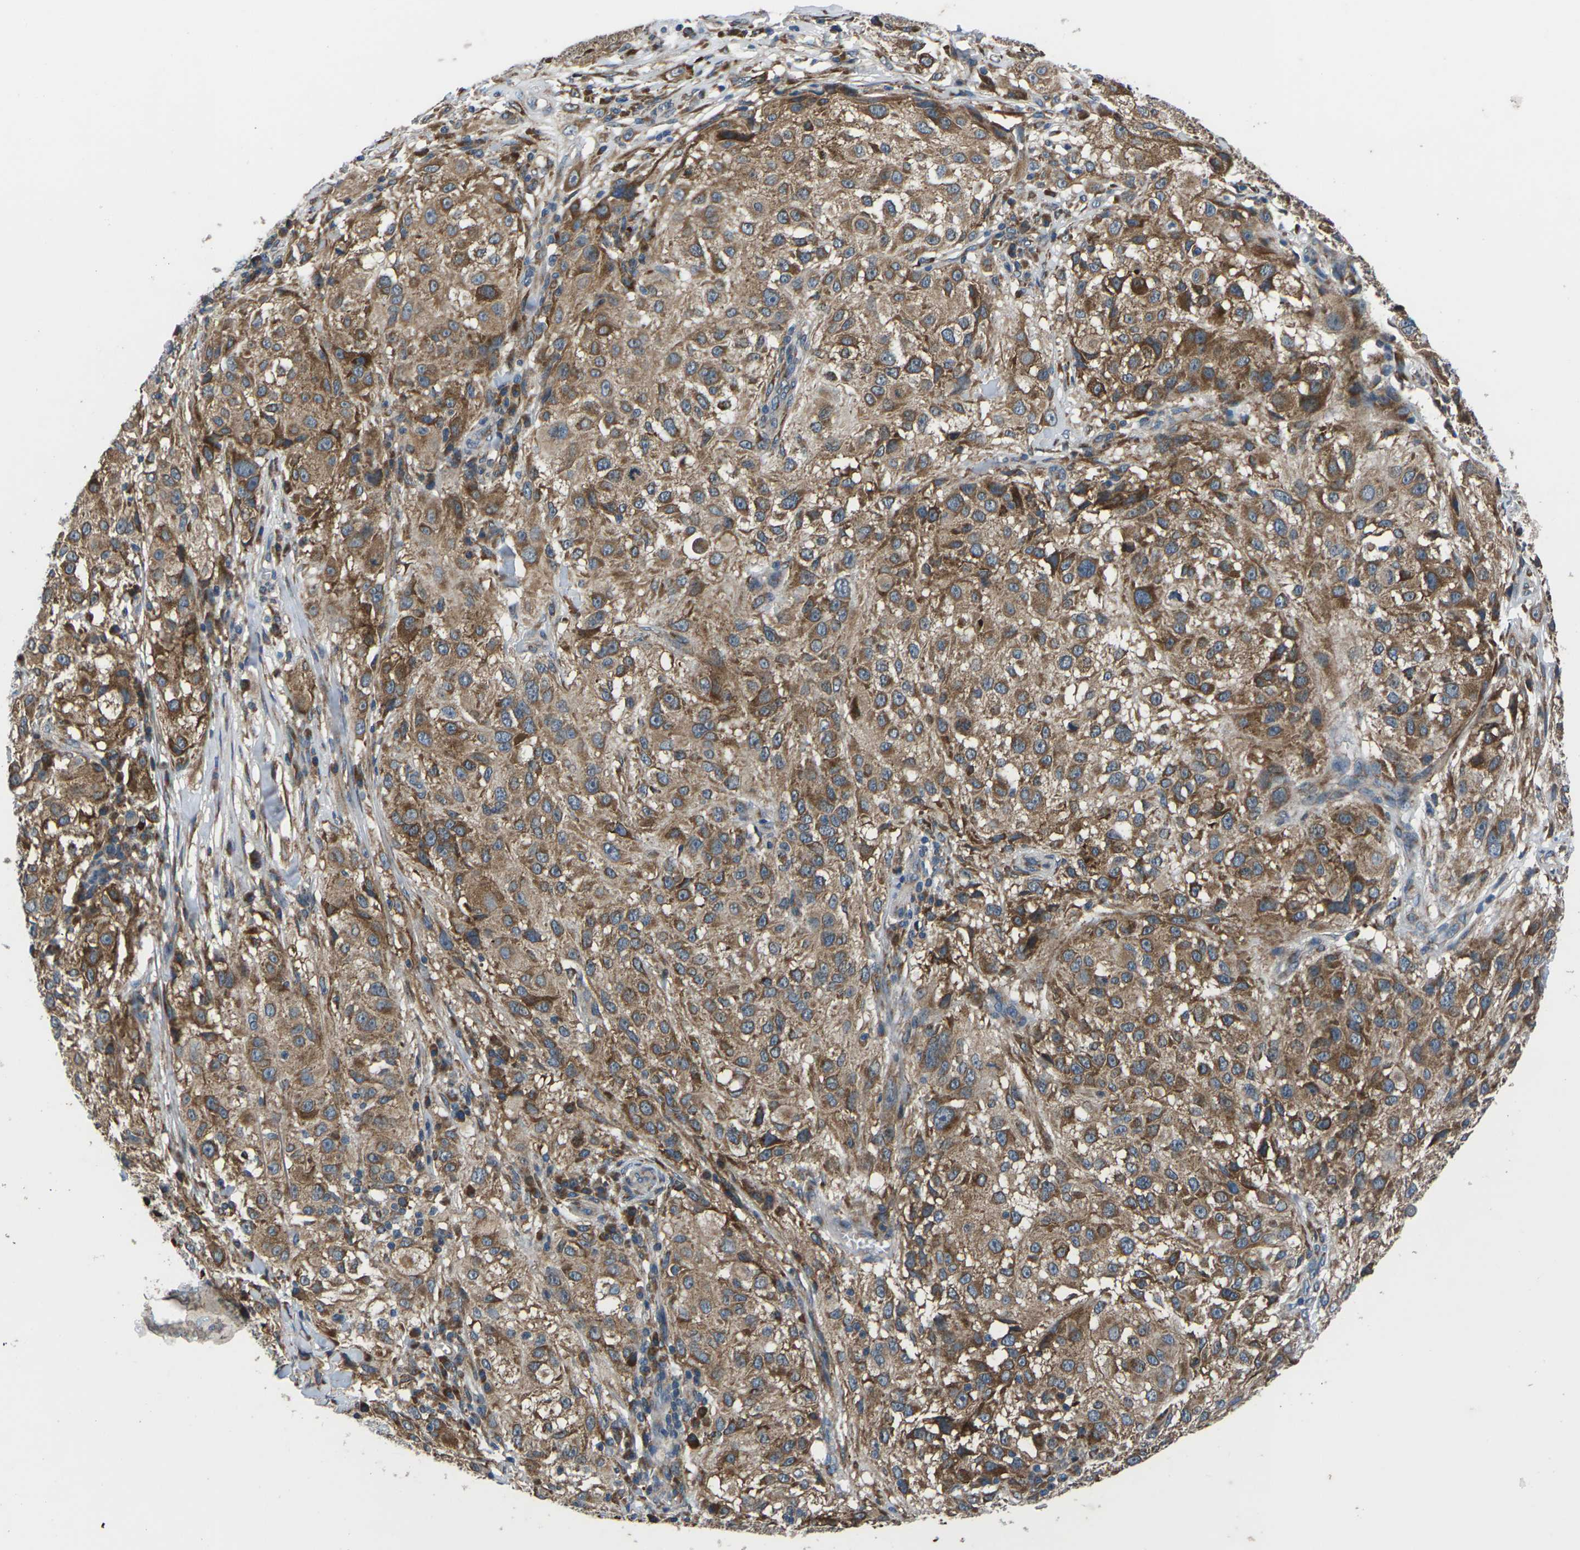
{"staining": {"intensity": "moderate", "quantity": ">75%", "location": "cytoplasmic/membranous"}, "tissue": "melanoma", "cell_type": "Tumor cells", "image_type": "cancer", "snomed": [{"axis": "morphology", "description": "Necrosis, NOS"}, {"axis": "morphology", "description": "Malignant melanoma, NOS"}, {"axis": "topography", "description": "Skin"}], "caption": "A micrograph showing moderate cytoplasmic/membranous expression in about >75% of tumor cells in malignant melanoma, as visualized by brown immunohistochemical staining.", "gene": "GABRP", "patient": {"sex": "female", "age": 87}}